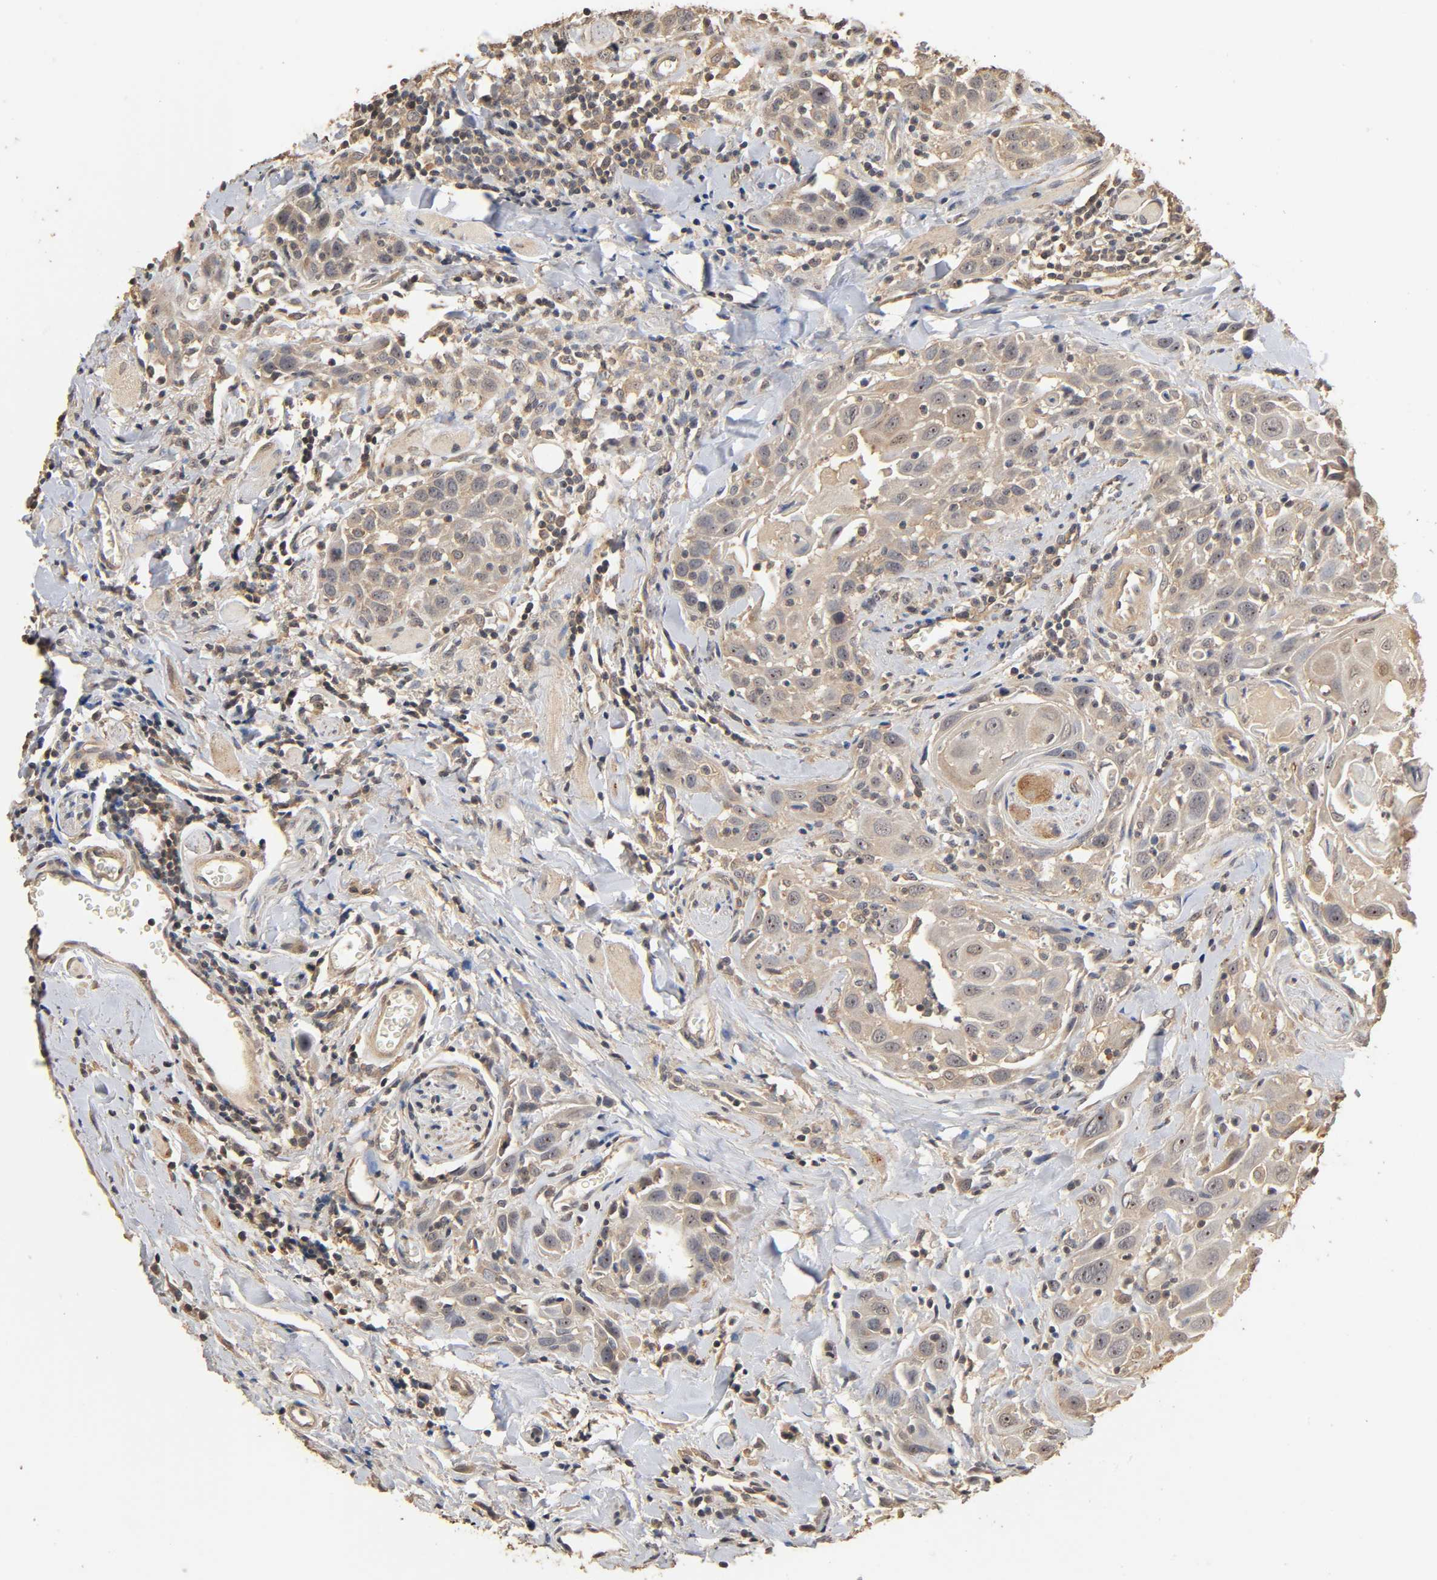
{"staining": {"intensity": "weak", "quantity": "25%-75%", "location": "cytoplasmic/membranous"}, "tissue": "head and neck cancer", "cell_type": "Tumor cells", "image_type": "cancer", "snomed": [{"axis": "morphology", "description": "Squamous cell carcinoma, NOS"}, {"axis": "topography", "description": "Oral tissue"}, {"axis": "topography", "description": "Head-Neck"}], "caption": "A micrograph of head and neck cancer stained for a protein demonstrates weak cytoplasmic/membranous brown staining in tumor cells.", "gene": "ARHGEF7", "patient": {"sex": "female", "age": 50}}